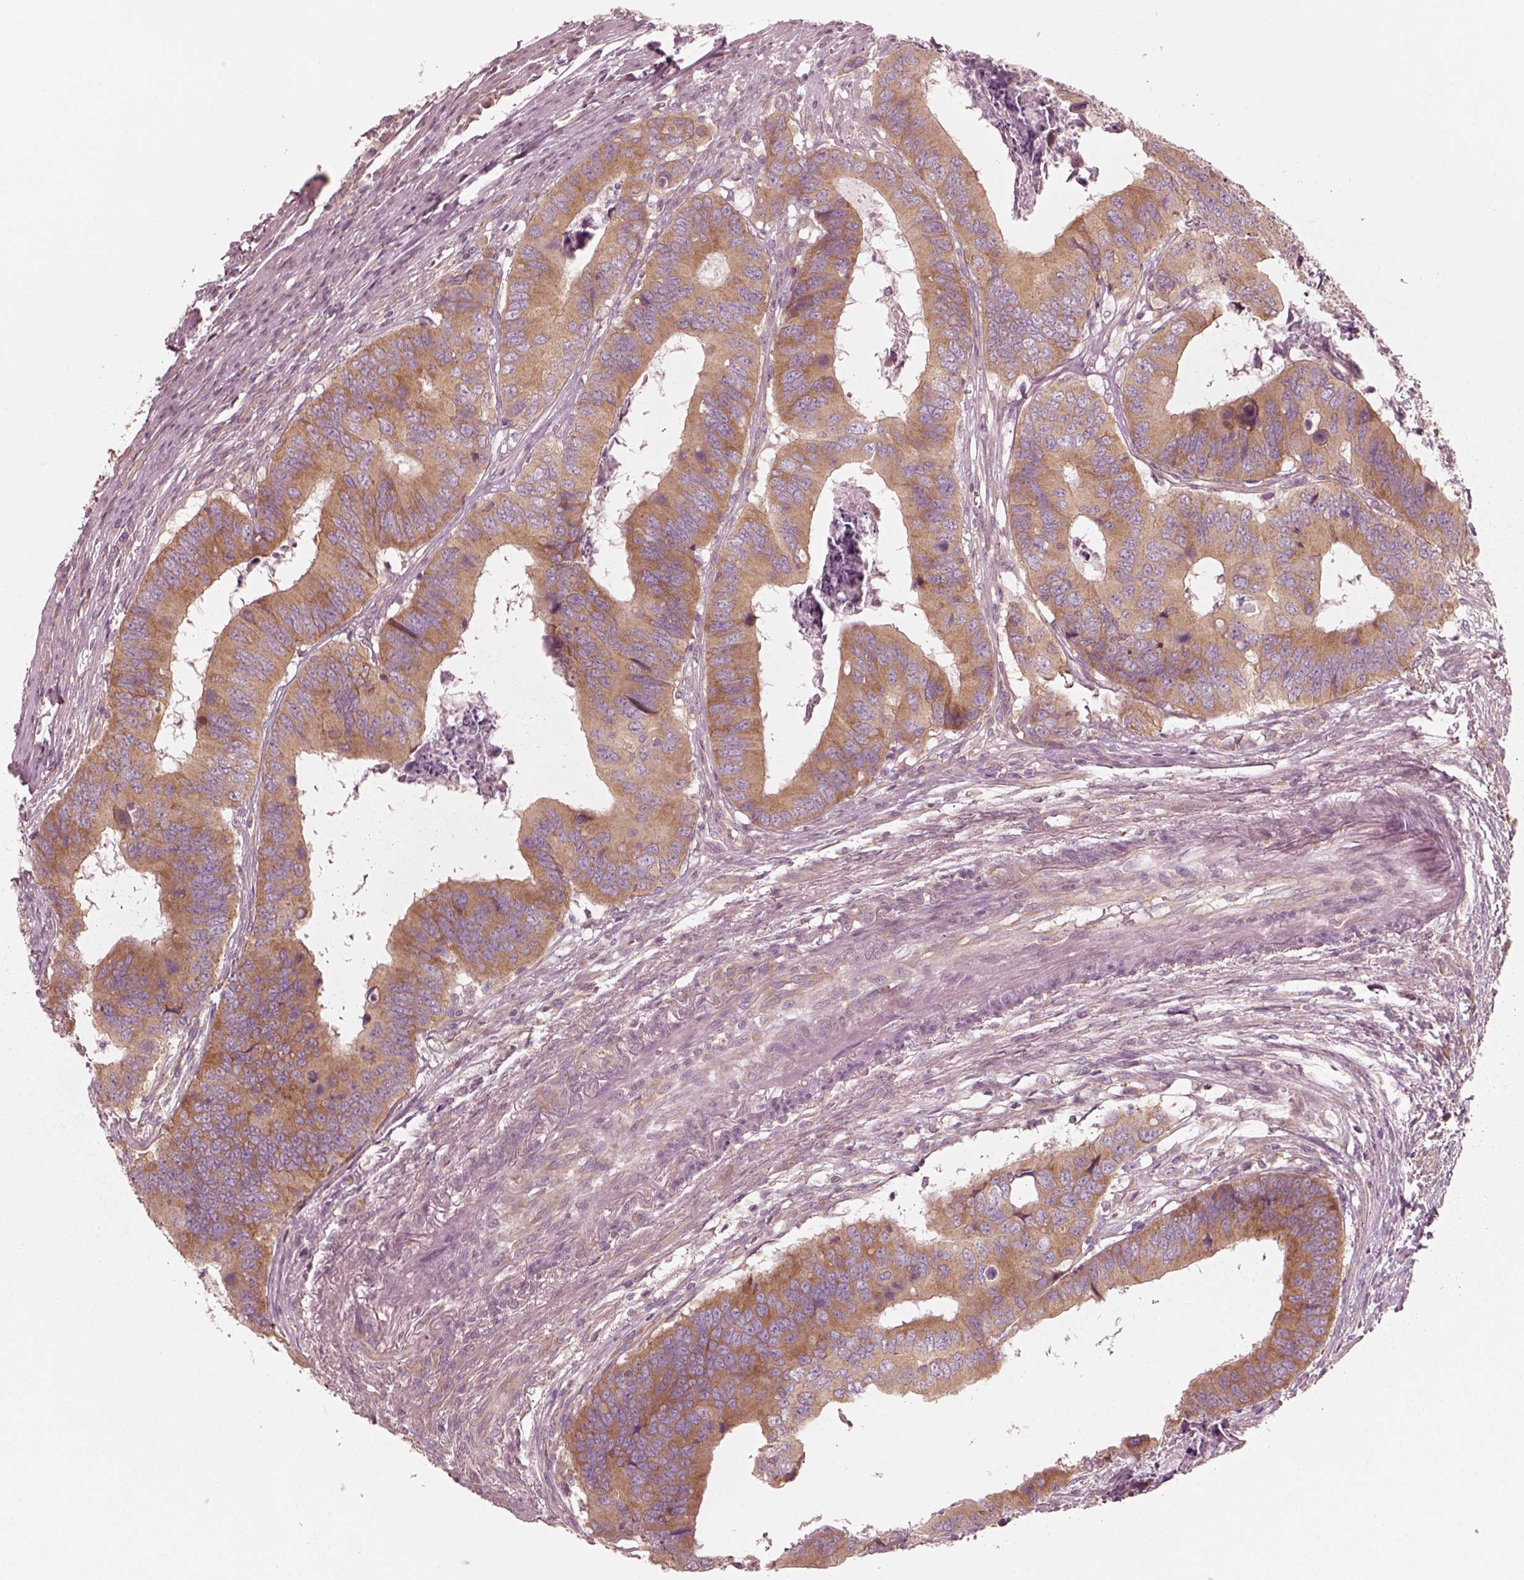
{"staining": {"intensity": "moderate", "quantity": ">75%", "location": "cytoplasmic/membranous"}, "tissue": "colorectal cancer", "cell_type": "Tumor cells", "image_type": "cancer", "snomed": [{"axis": "morphology", "description": "Adenocarcinoma, NOS"}, {"axis": "topography", "description": "Colon"}], "caption": "Adenocarcinoma (colorectal) tissue reveals moderate cytoplasmic/membranous staining in about >75% of tumor cells, visualized by immunohistochemistry. Using DAB (brown) and hematoxylin (blue) stains, captured at high magnification using brightfield microscopy.", "gene": "CNOT2", "patient": {"sex": "male", "age": 53}}